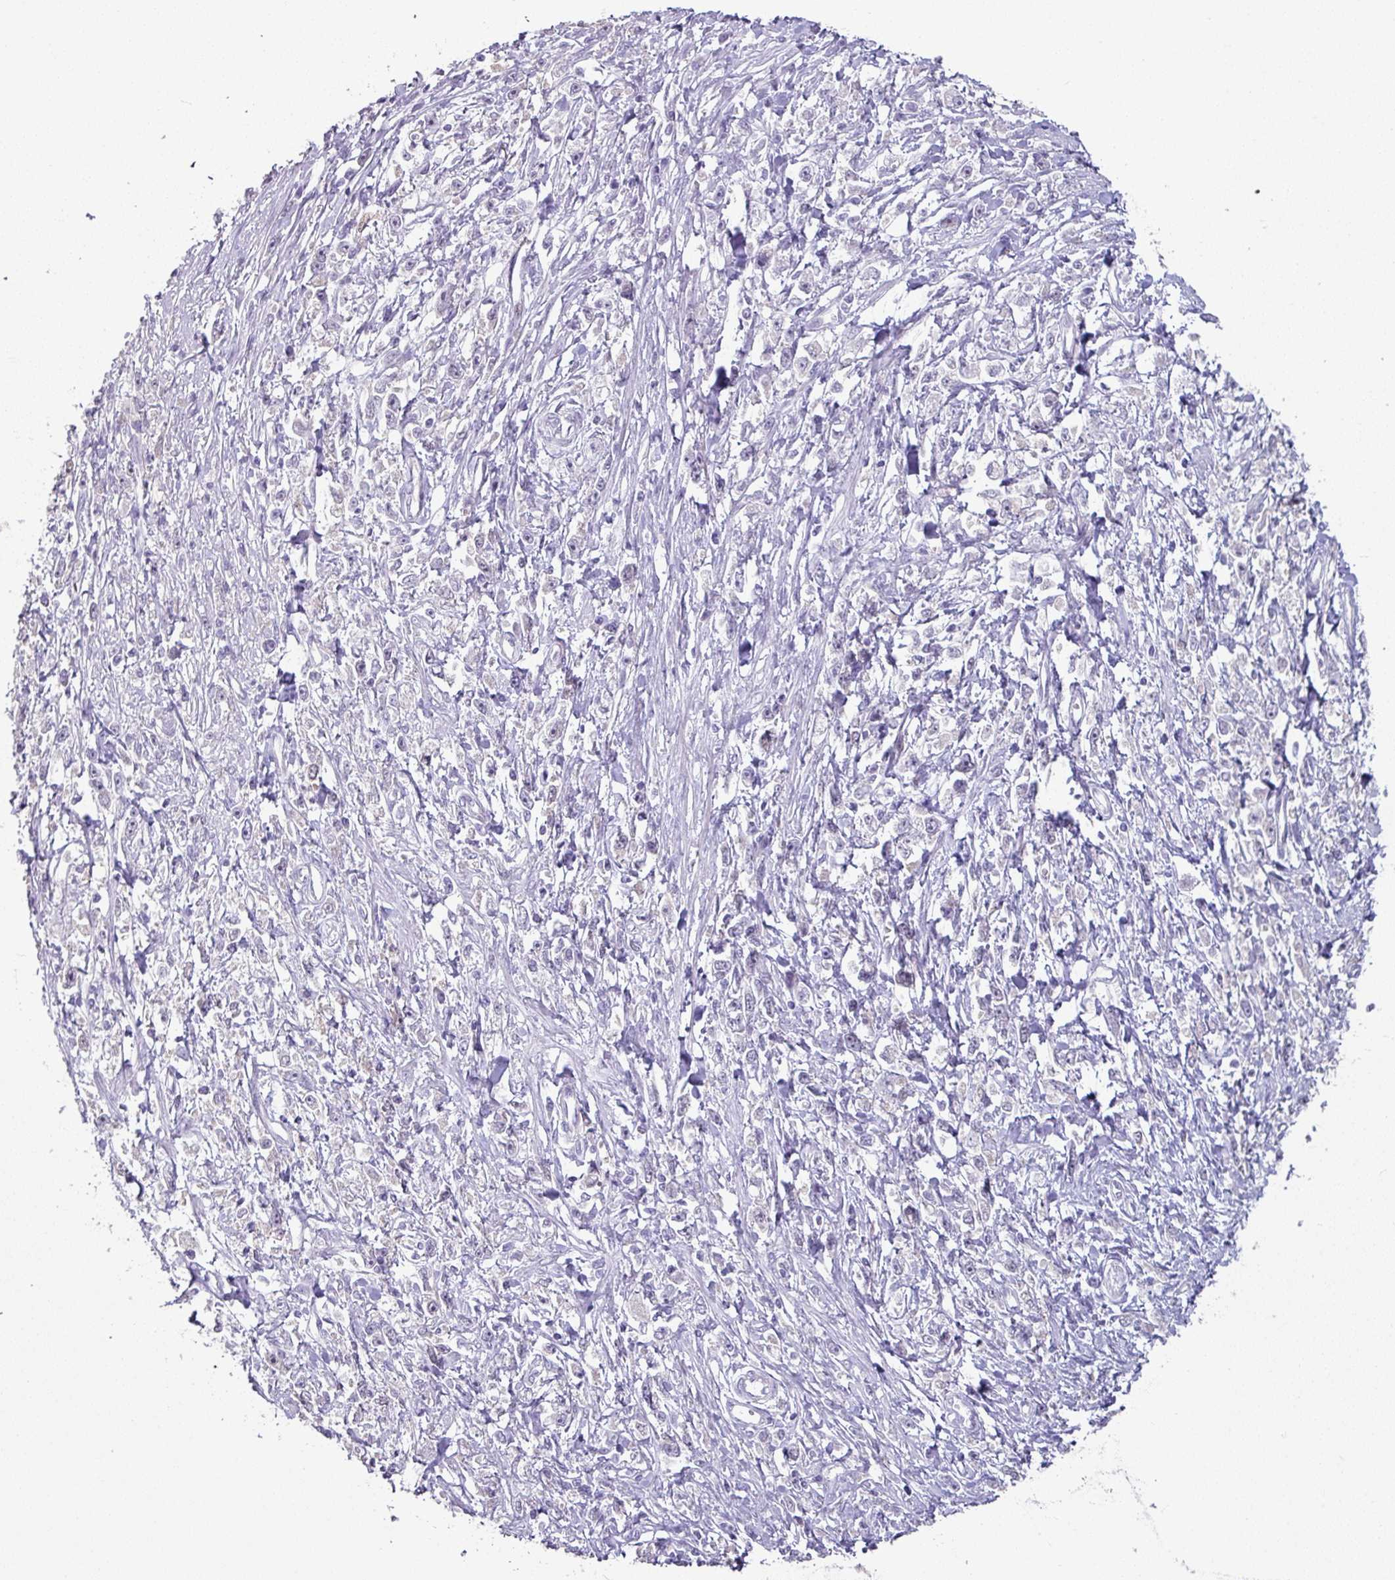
{"staining": {"intensity": "negative", "quantity": "none", "location": "none"}, "tissue": "stomach cancer", "cell_type": "Tumor cells", "image_type": "cancer", "snomed": [{"axis": "morphology", "description": "Adenocarcinoma, NOS"}, {"axis": "topography", "description": "Stomach"}], "caption": "Immunohistochemistry (IHC) image of neoplastic tissue: stomach cancer (adenocarcinoma) stained with DAB demonstrates no significant protein staining in tumor cells.", "gene": "TTLL12", "patient": {"sex": "female", "age": 59}}